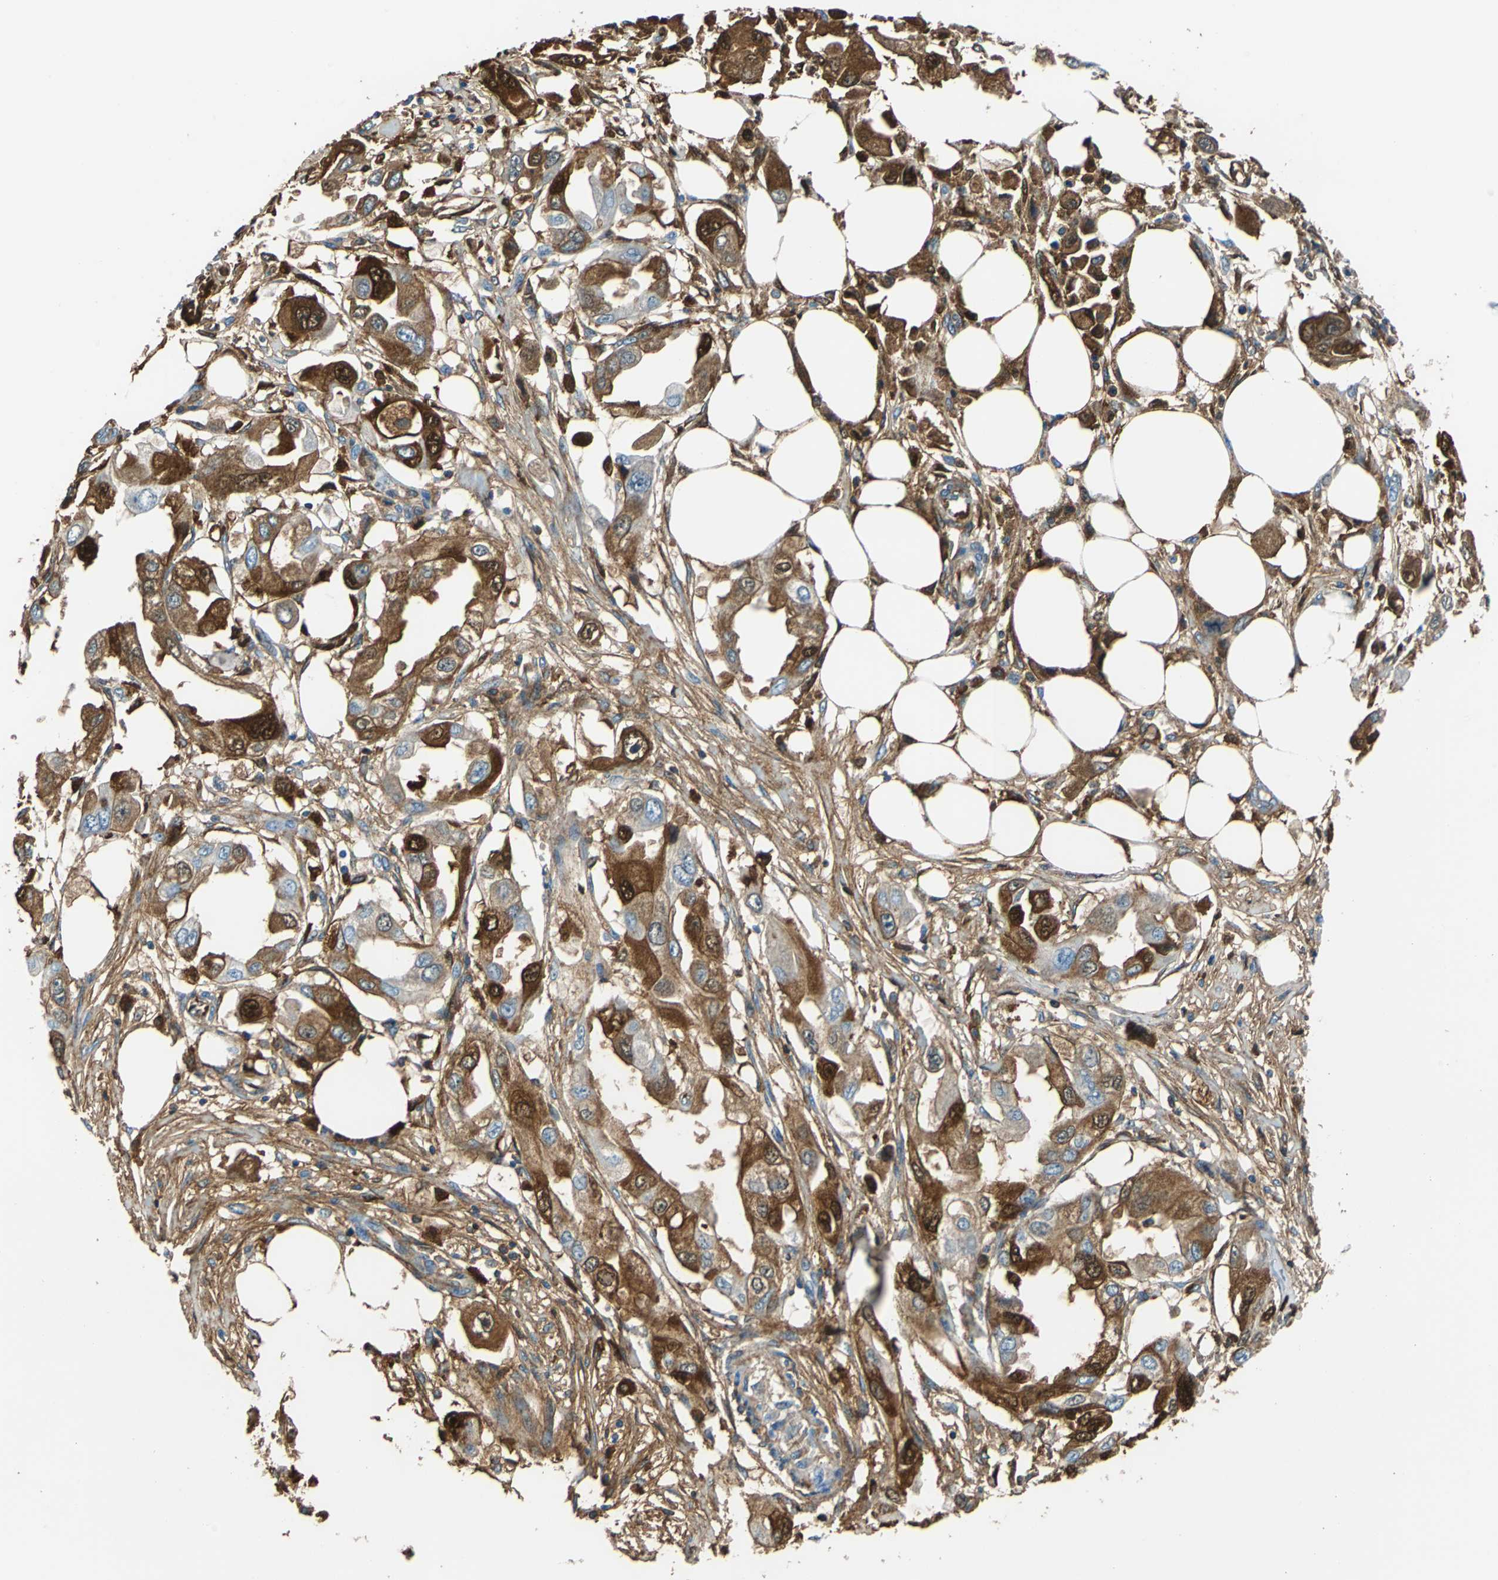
{"staining": {"intensity": "moderate", "quantity": ">75%", "location": "cytoplasmic/membranous"}, "tissue": "endometrial cancer", "cell_type": "Tumor cells", "image_type": "cancer", "snomed": [{"axis": "morphology", "description": "Adenocarcinoma, NOS"}, {"axis": "topography", "description": "Endometrium"}], "caption": "Immunohistochemical staining of adenocarcinoma (endometrial) exhibits moderate cytoplasmic/membranous protein positivity in about >75% of tumor cells.", "gene": "ALB", "patient": {"sex": "female", "age": 67}}